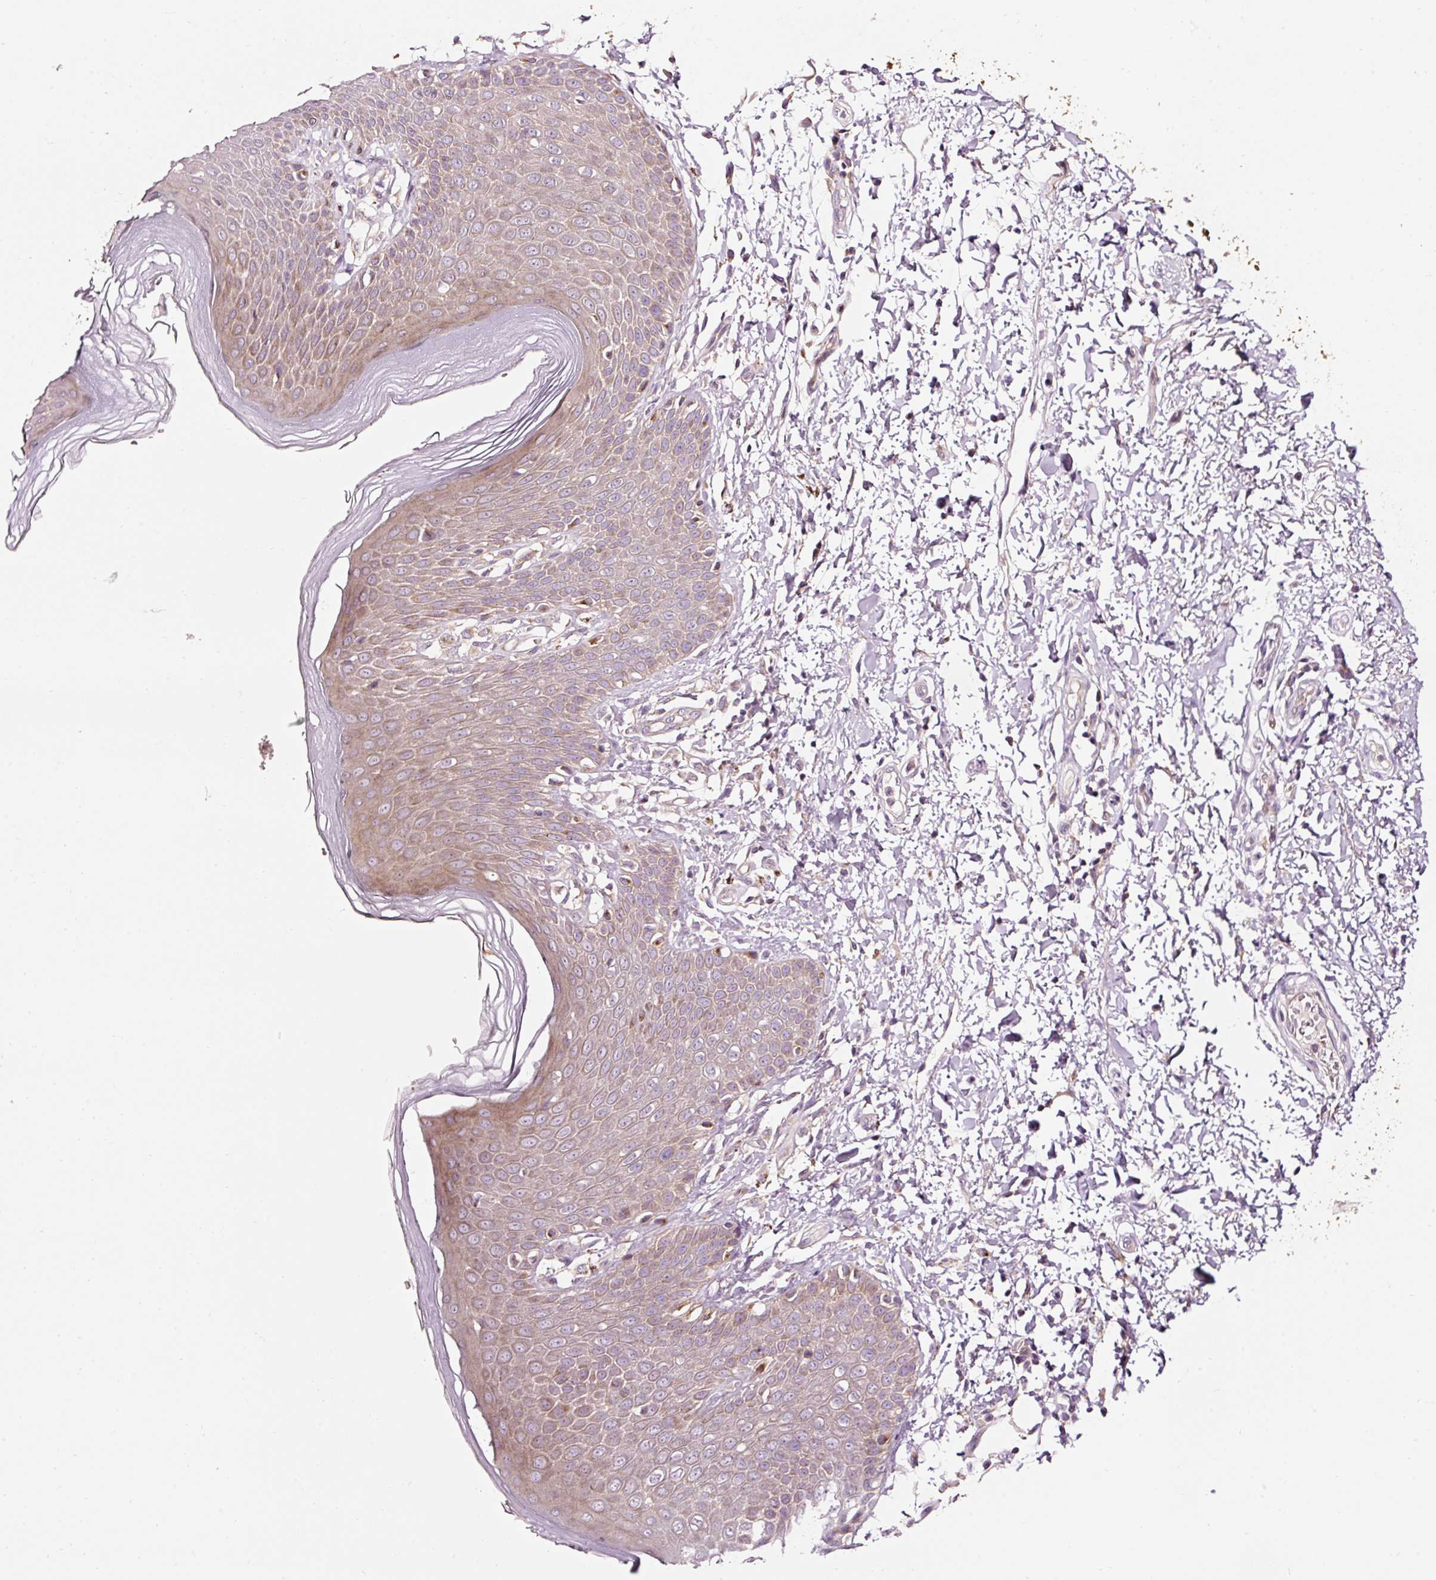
{"staining": {"intensity": "weak", "quantity": ">75%", "location": "cytoplasmic/membranous"}, "tissue": "skin", "cell_type": "Epidermal cells", "image_type": "normal", "snomed": [{"axis": "morphology", "description": "Normal tissue, NOS"}, {"axis": "topography", "description": "Peripheral nerve tissue"}], "caption": "IHC (DAB (3,3'-diaminobenzidine)) staining of unremarkable skin reveals weak cytoplasmic/membranous protein staining in about >75% of epidermal cells.", "gene": "NAPA", "patient": {"sex": "male", "age": 51}}